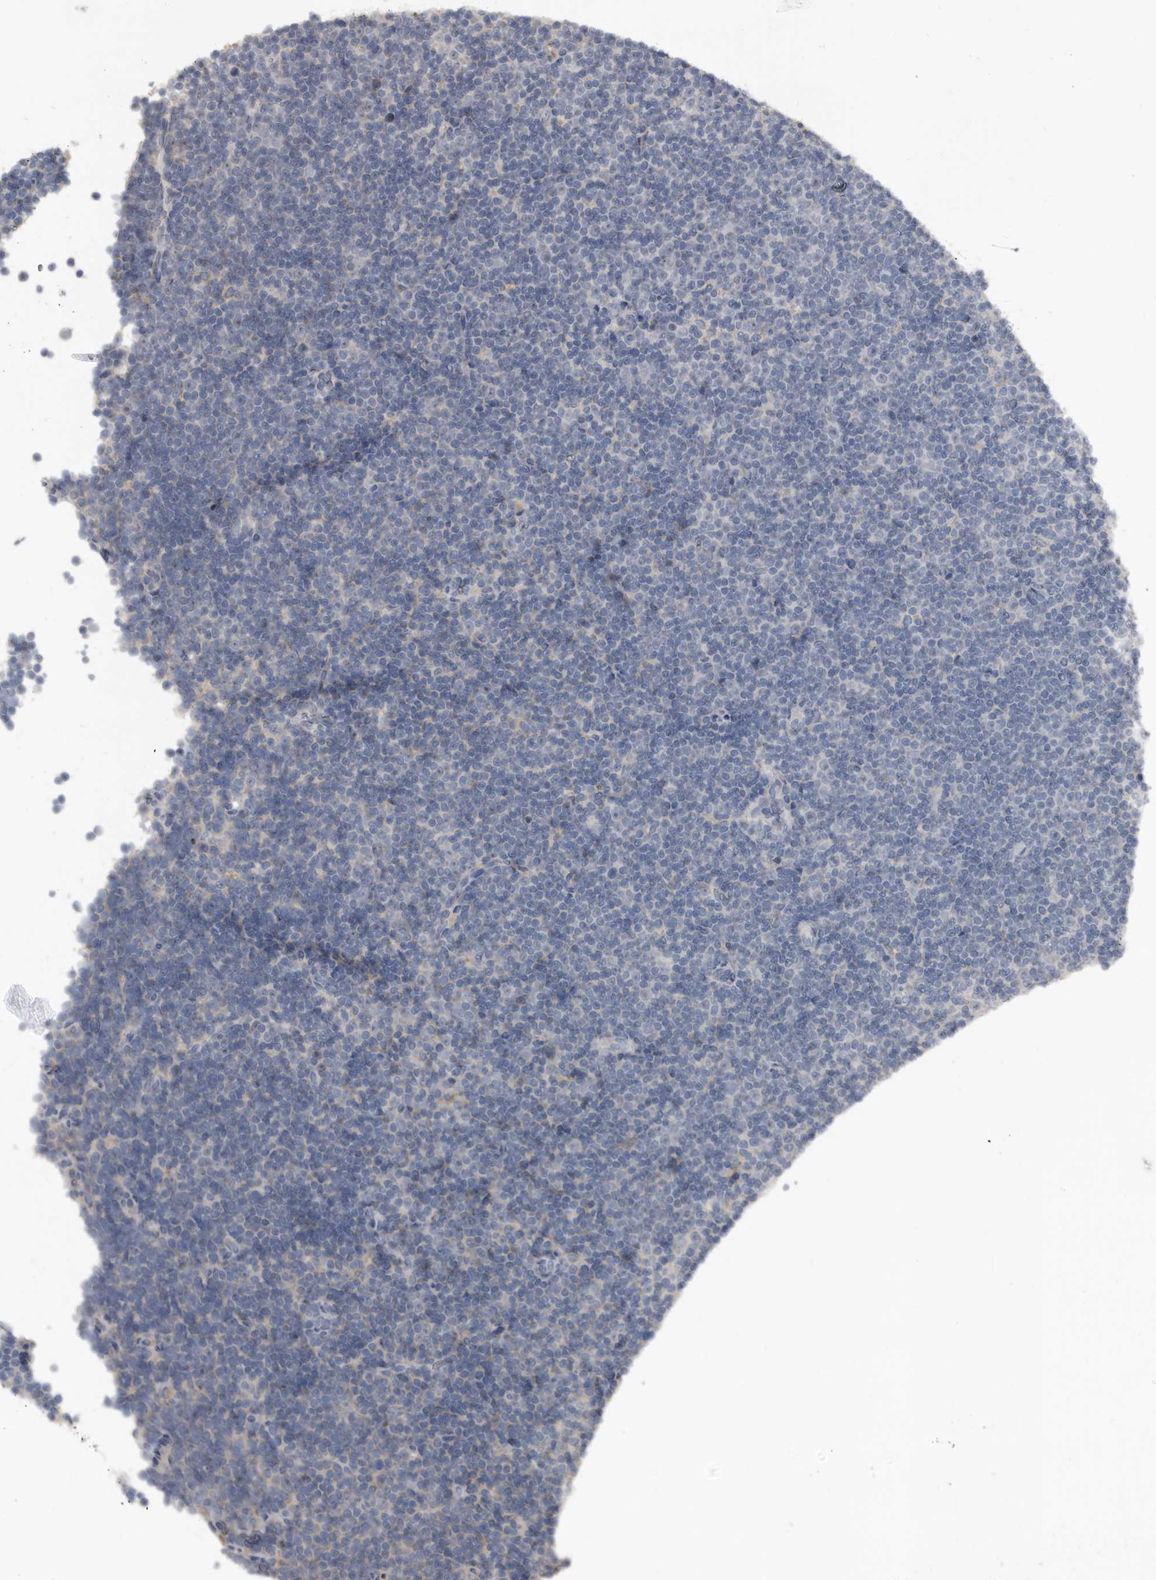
{"staining": {"intensity": "negative", "quantity": "none", "location": "none"}, "tissue": "lymphoma", "cell_type": "Tumor cells", "image_type": "cancer", "snomed": [{"axis": "morphology", "description": "Malignant lymphoma, non-Hodgkin's type, Low grade"}, {"axis": "topography", "description": "Lymph node"}], "caption": "The histopathology image reveals no significant expression in tumor cells of lymphoma. The staining was performed using DAB (3,3'-diaminobenzidine) to visualize the protein expression in brown, while the nuclei were stained in blue with hematoxylin (Magnification: 20x).", "gene": "GREB1", "patient": {"sex": "female", "age": 67}}